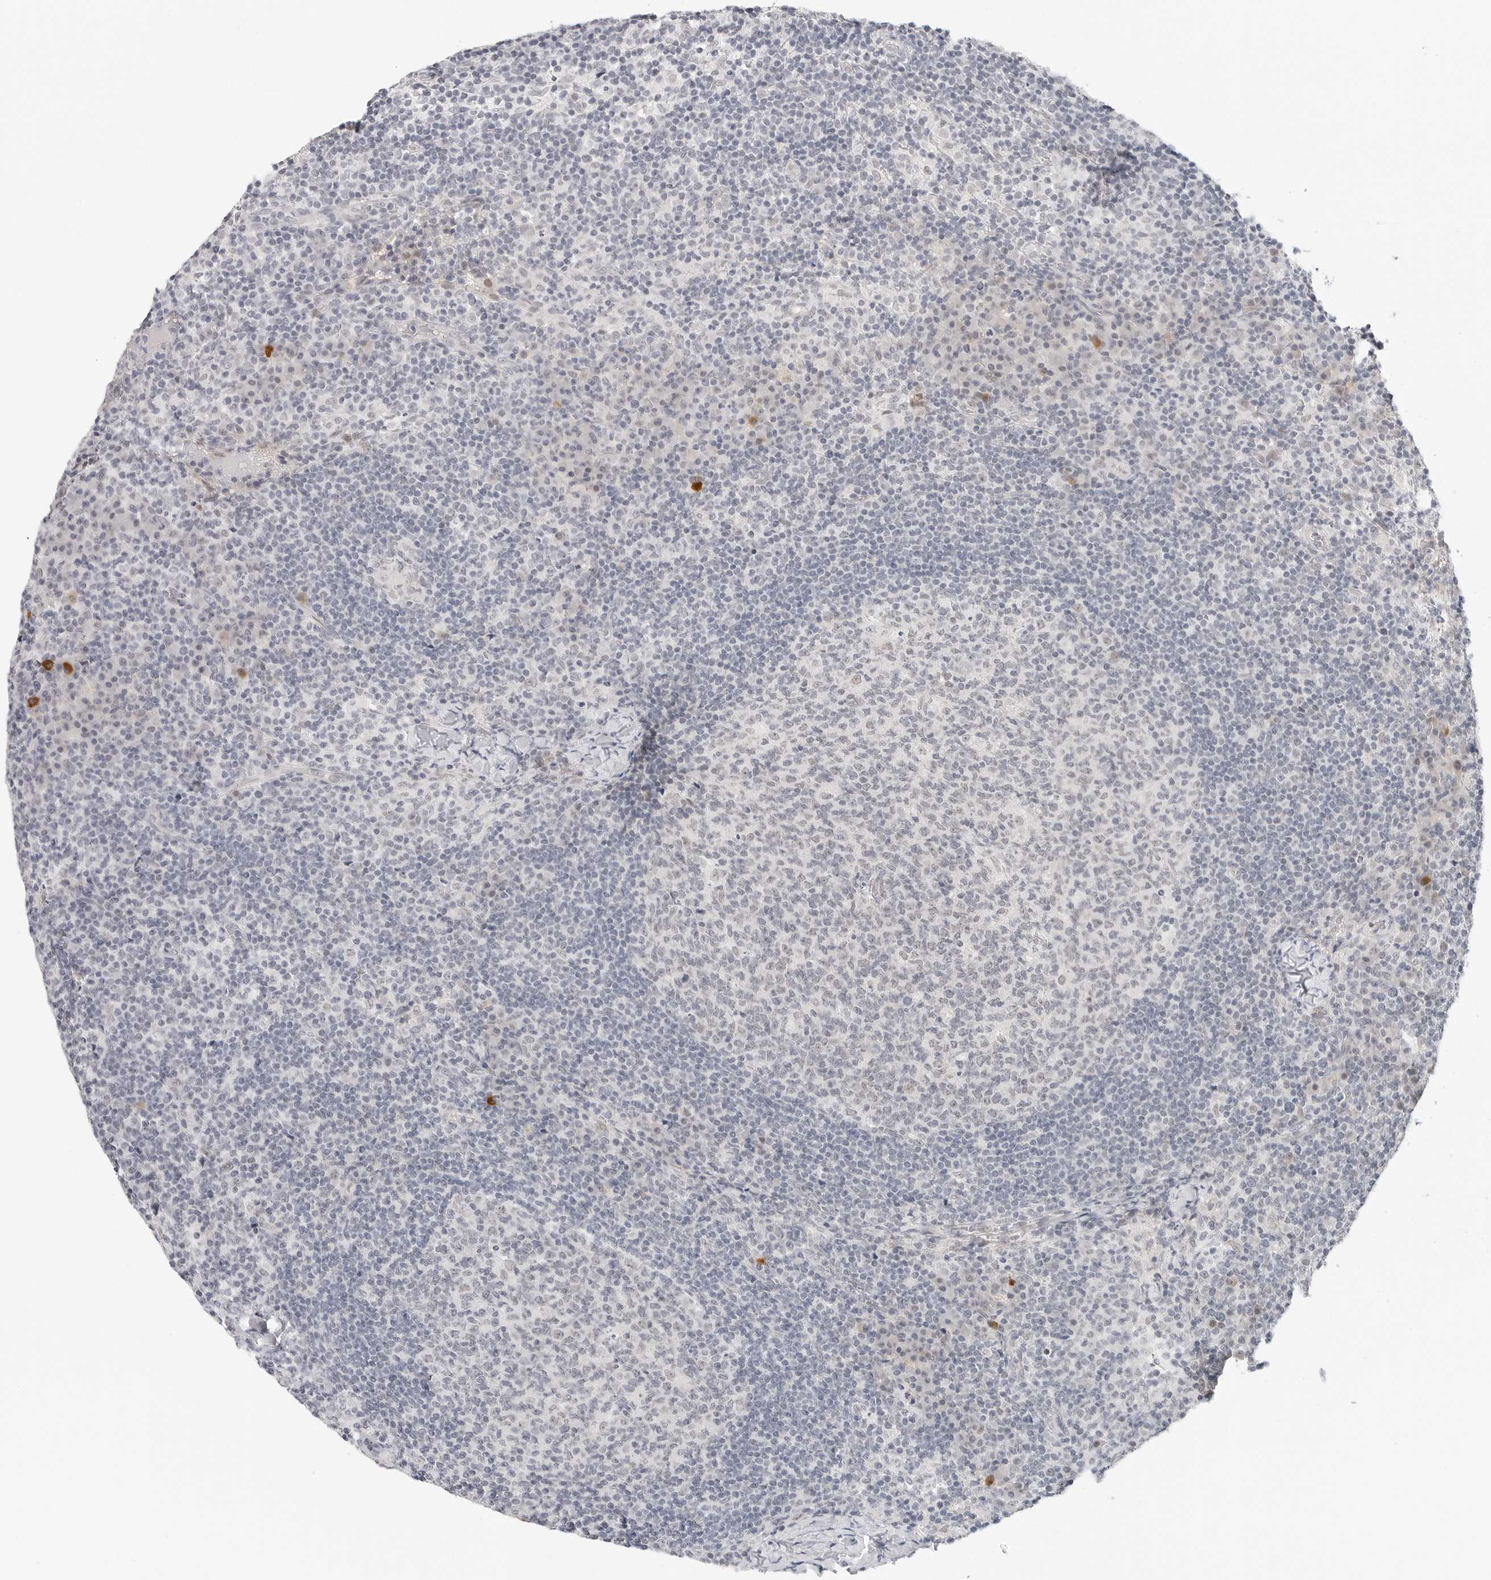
{"staining": {"intensity": "negative", "quantity": "none", "location": "none"}, "tissue": "lymph node", "cell_type": "Germinal center cells", "image_type": "normal", "snomed": [{"axis": "morphology", "description": "Normal tissue, NOS"}, {"axis": "morphology", "description": "Inflammation, NOS"}, {"axis": "topography", "description": "Lymph node"}], "caption": "Immunohistochemistry (IHC) micrograph of unremarkable lymph node: lymph node stained with DAB (3,3'-diaminobenzidine) displays no significant protein expression in germinal center cells. (DAB immunohistochemistry (IHC) visualized using brightfield microscopy, high magnification).", "gene": "TSEN2", "patient": {"sex": "male", "age": 55}}